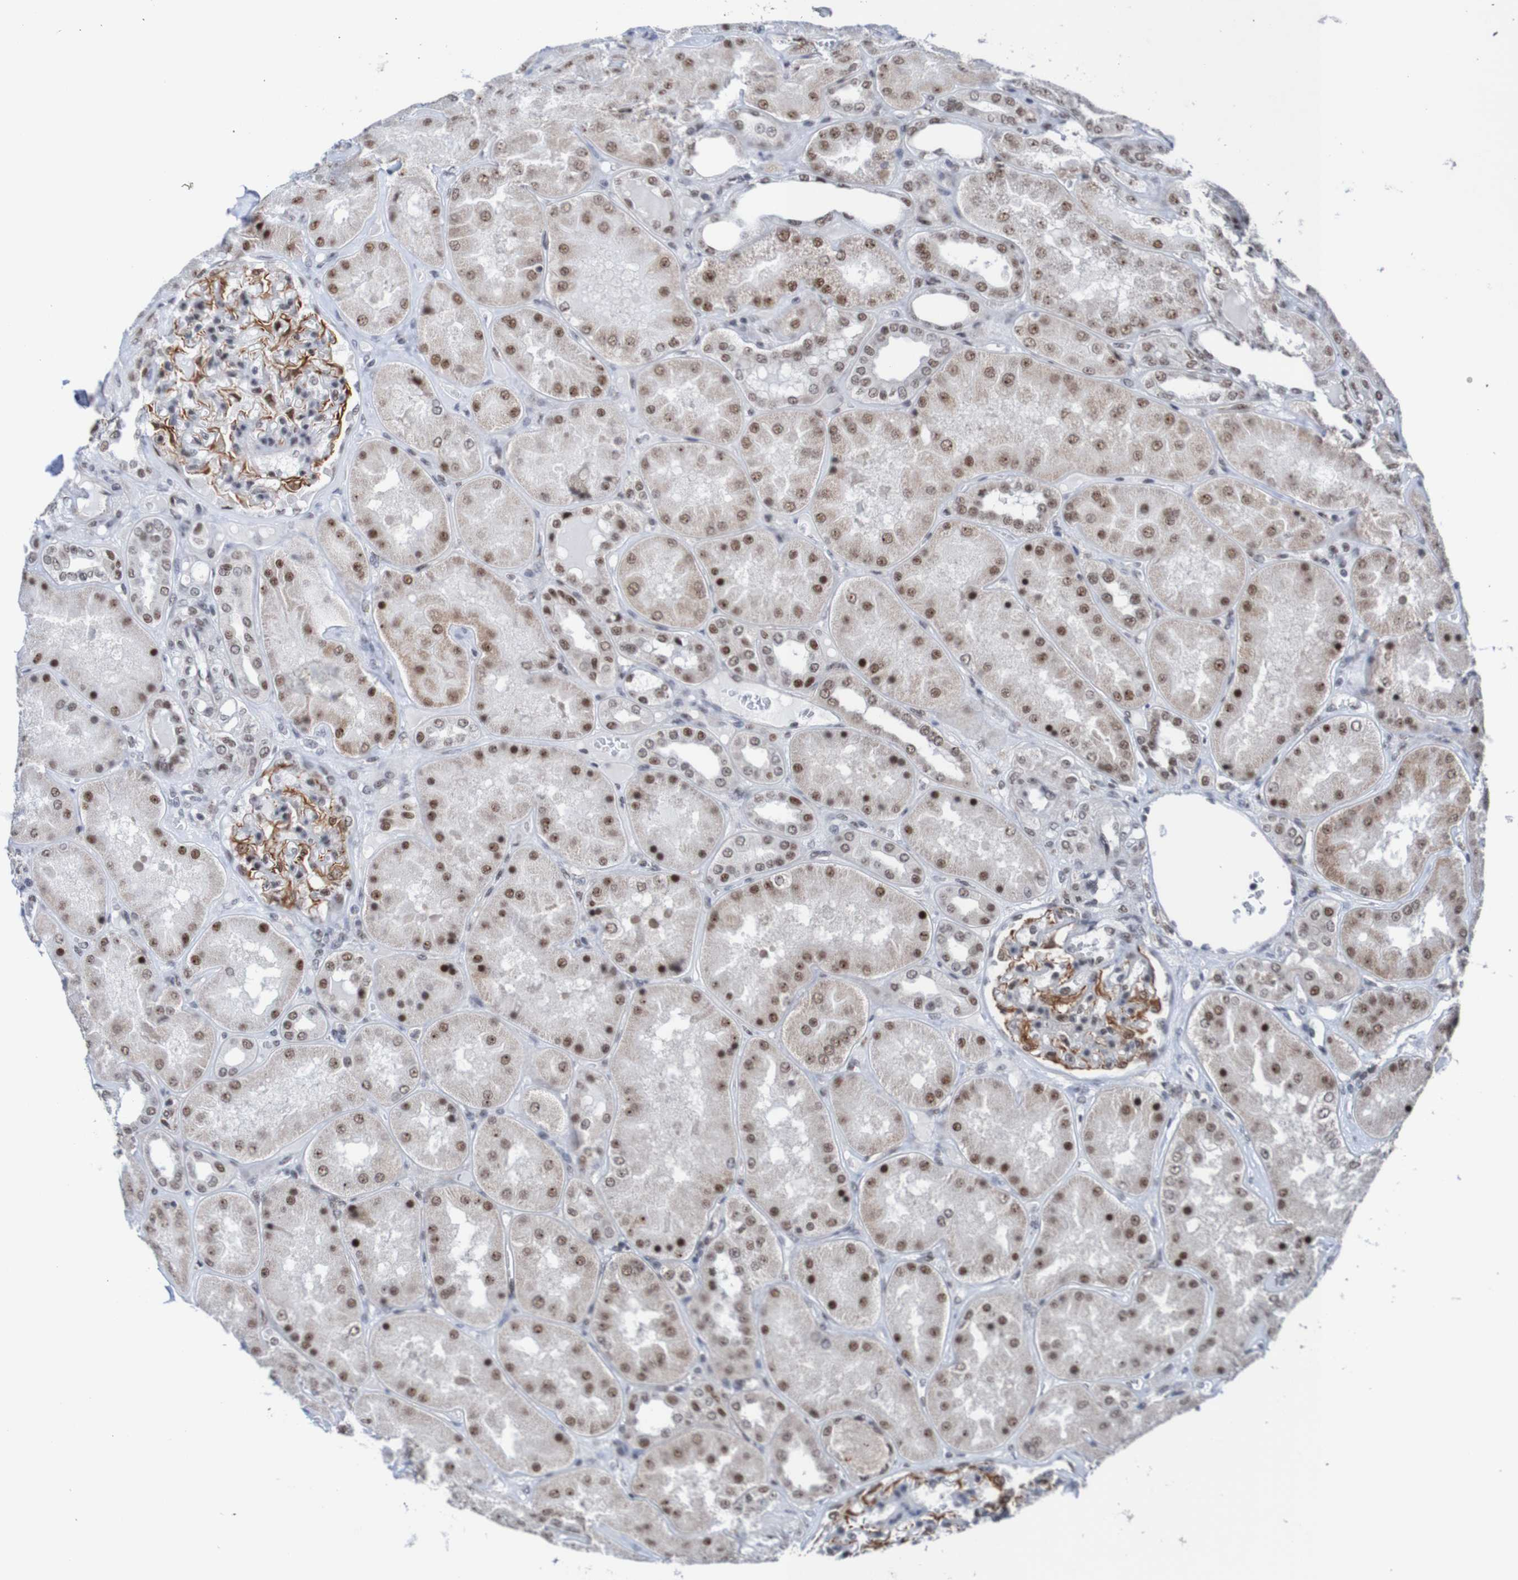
{"staining": {"intensity": "moderate", "quantity": "25%-75%", "location": "cytoplasmic/membranous,nuclear"}, "tissue": "kidney", "cell_type": "Cells in glomeruli", "image_type": "normal", "snomed": [{"axis": "morphology", "description": "Normal tissue, NOS"}, {"axis": "topography", "description": "Kidney"}], "caption": "Brown immunohistochemical staining in normal kidney displays moderate cytoplasmic/membranous,nuclear positivity in approximately 25%-75% of cells in glomeruli. The protein of interest is shown in brown color, while the nuclei are stained blue.", "gene": "CDC5L", "patient": {"sex": "female", "age": 56}}